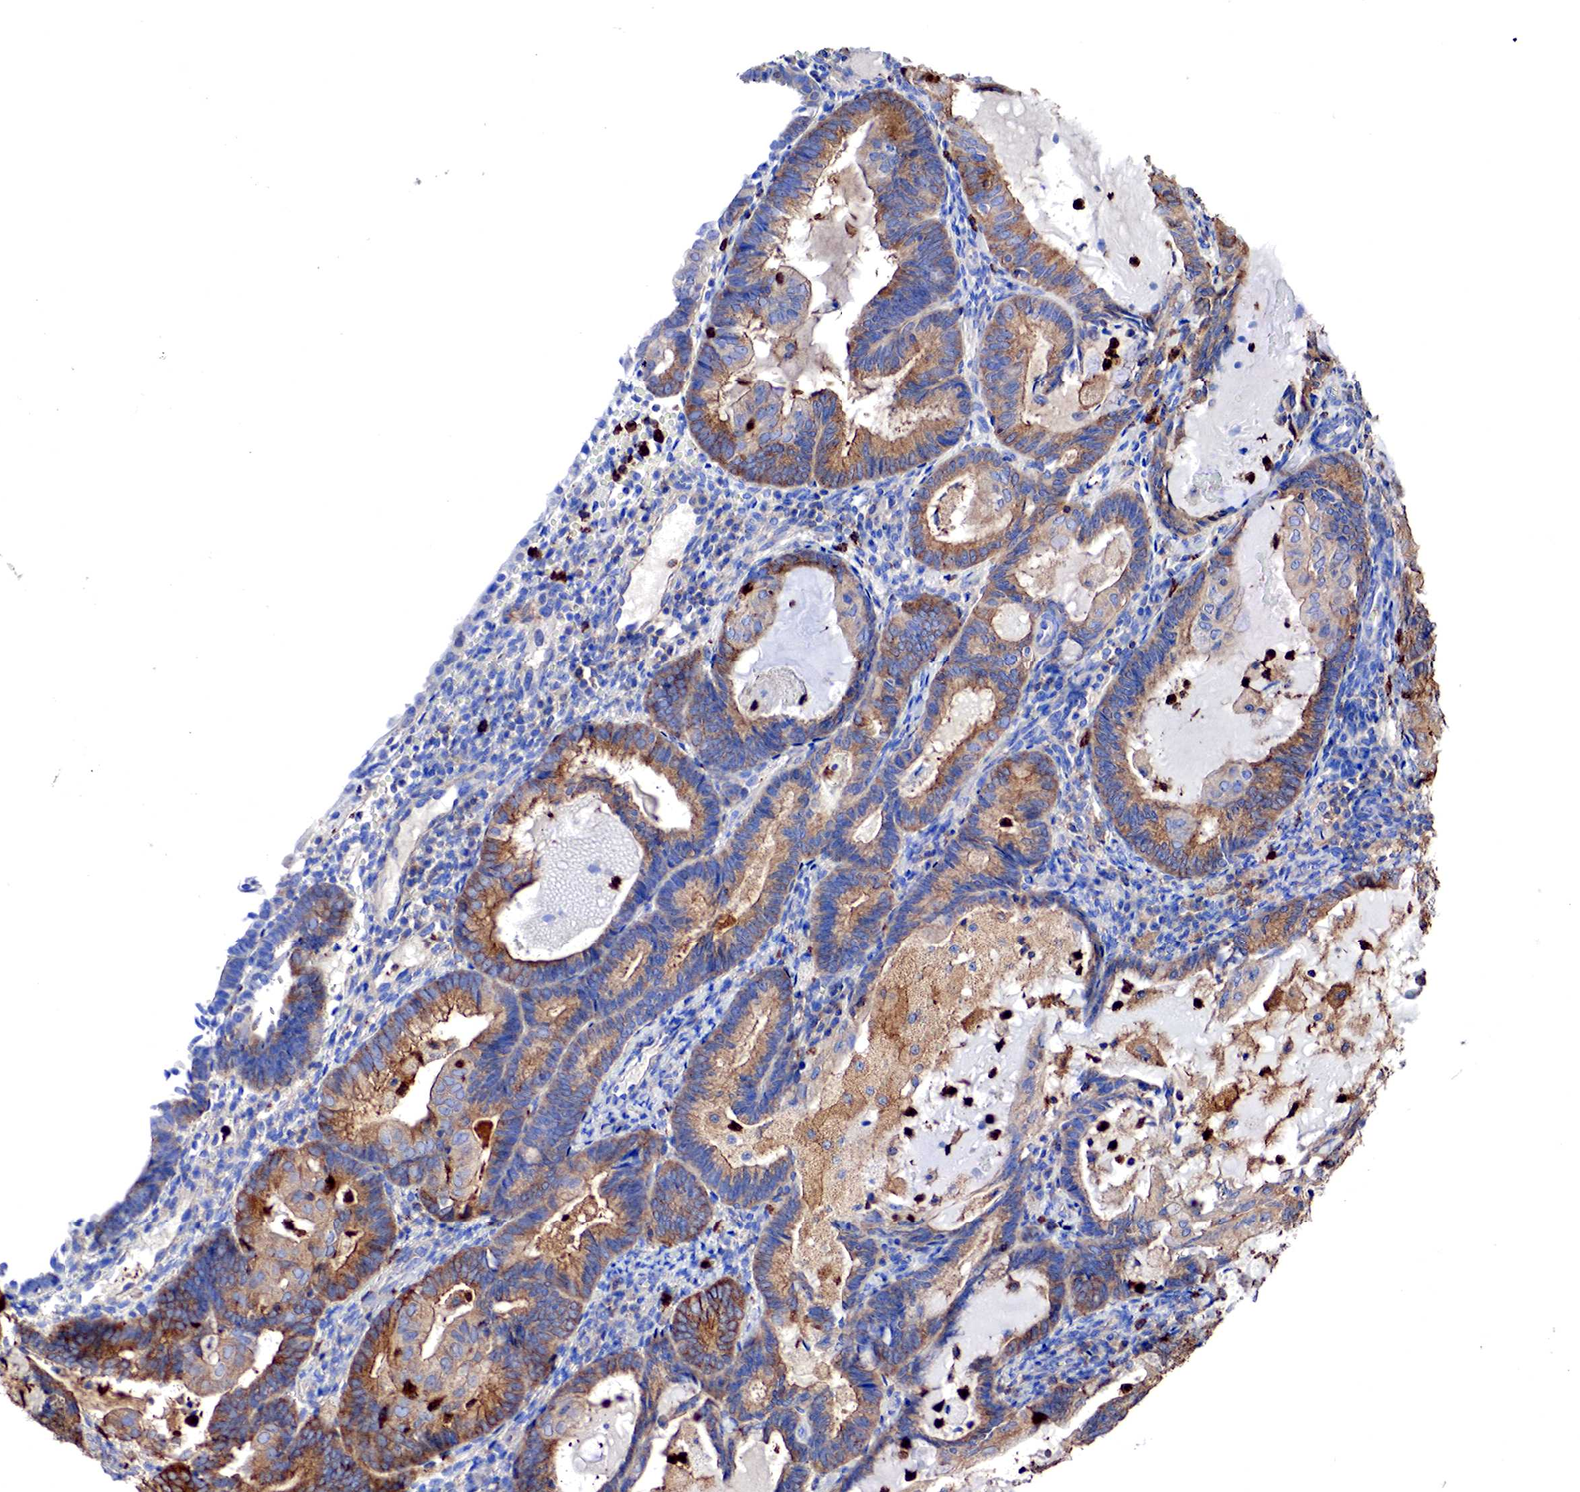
{"staining": {"intensity": "moderate", "quantity": "25%-75%", "location": "cytoplasmic/membranous"}, "tissue": "endometrial cancer", "cell_type": "Tumor cells", "image_type": "cancer", "snomed": [{"axis": "morphology", "description": "Adenocarcinoma, NOS"}, {"axis": "topography", "description": "Endometrium"}], "caption": "Immunohistochemistry (IHC) of human endometrial cancer (adenocarcinoma) demonstrates medium levels of moderate cytoplasmic/membranous expression in approximately 25%-75% of tumor cells.", "gene": "G6PD", "patient": {"sex": "female", "age": 63}}